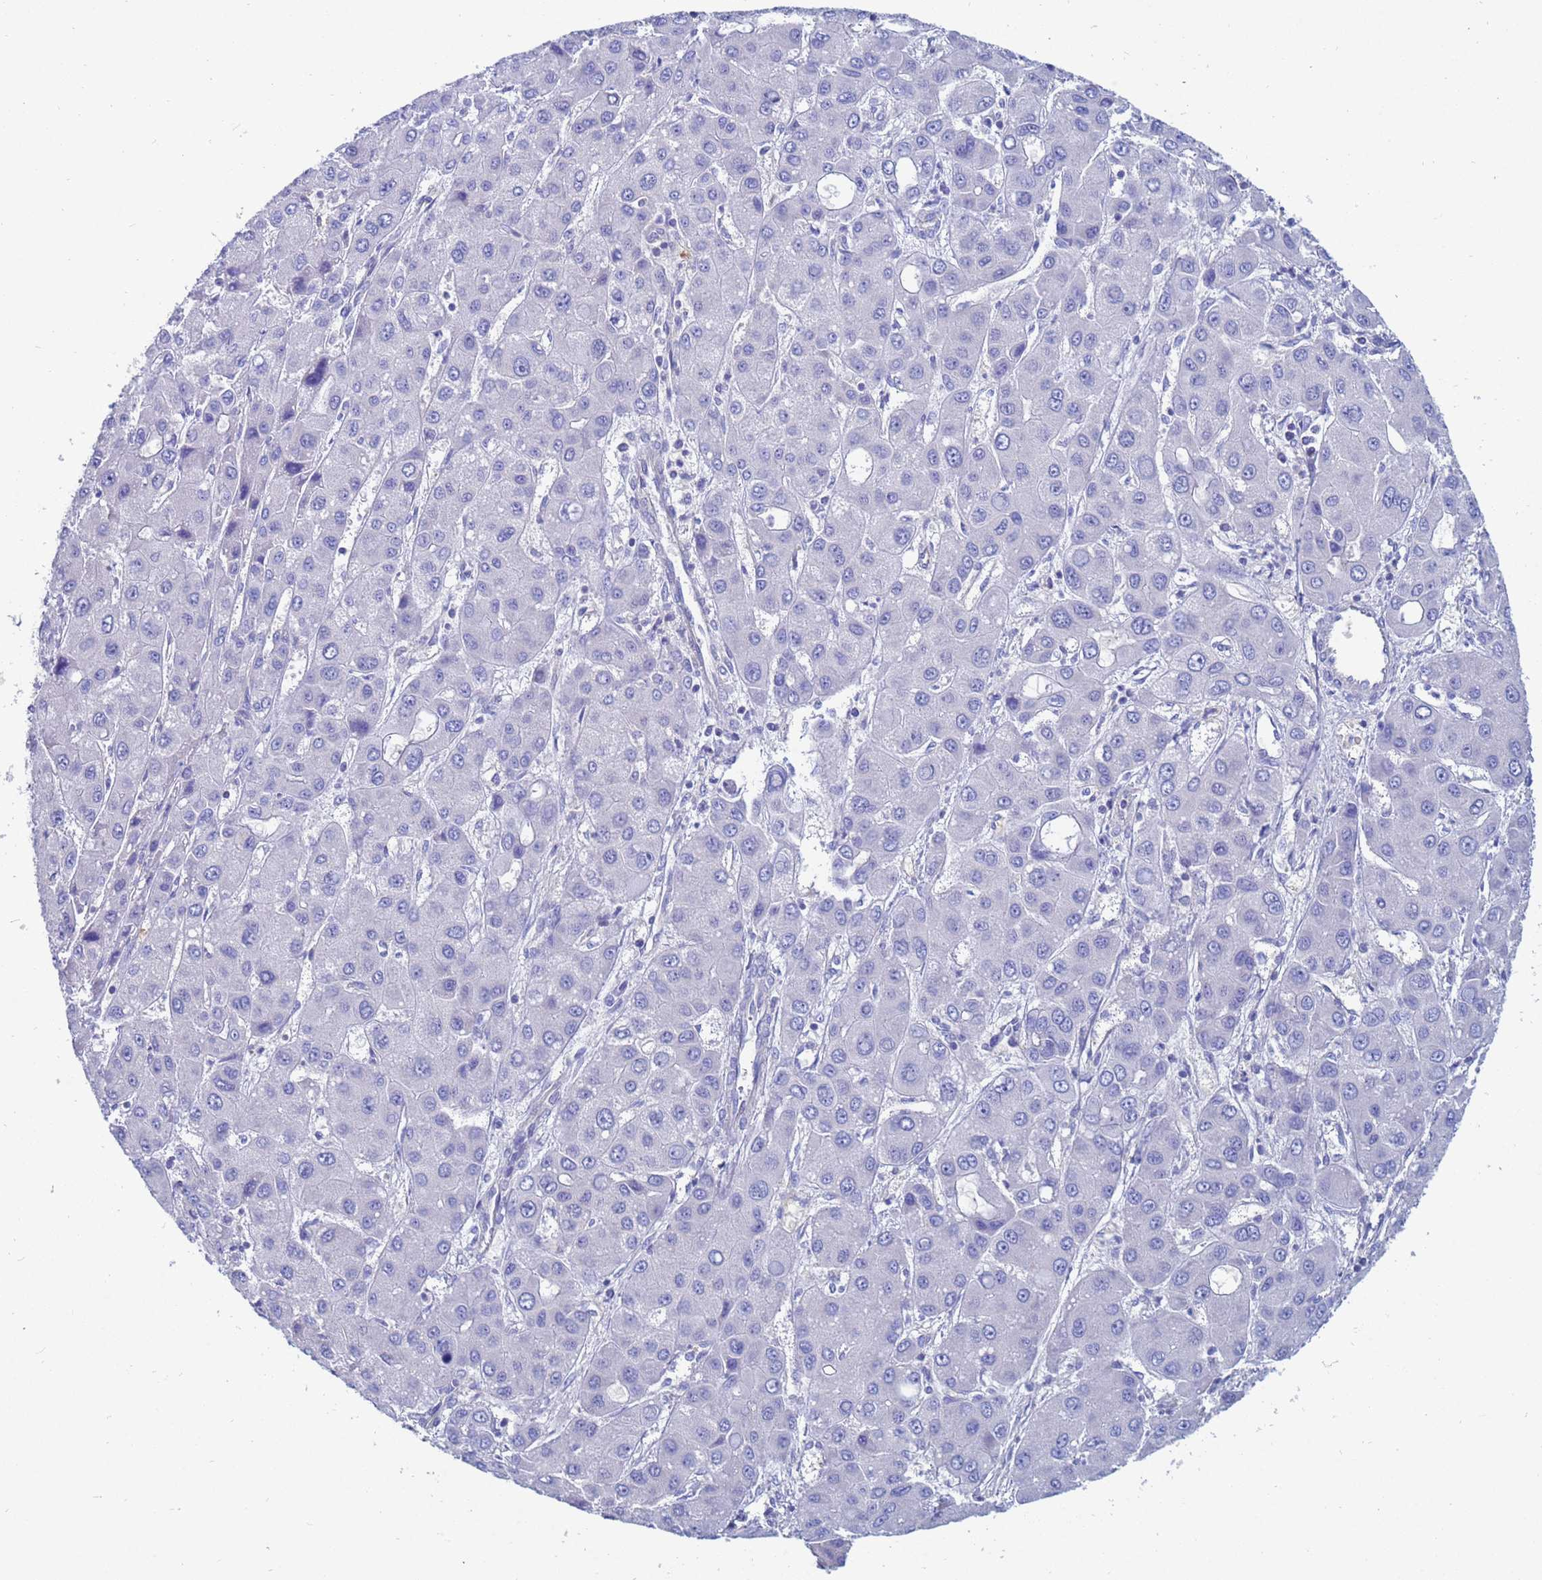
{"staining": {"intensity": "negative", "quantity": "none", "location": "none"}, "tissue": "liver cancer", "cell_type": "Tumor cells", "image_type": "cancer", "snomed": [{"axis": "morphology", "description": "Carcinoma, Hepatocellular, NOS"}, {"axis": "topography", "description": "Liver"}], "caption": "Immunohistochemistry photomicrograph of neoplastic tissue: human liver cancer (hepatocellular carcinoma) stained with DAB (3,3'-diaminobenzidine) exhibits no significant protein positivity in tumor cells.", "gene": "UBE2O", "patient": {"sex": "male", "age": 55}}